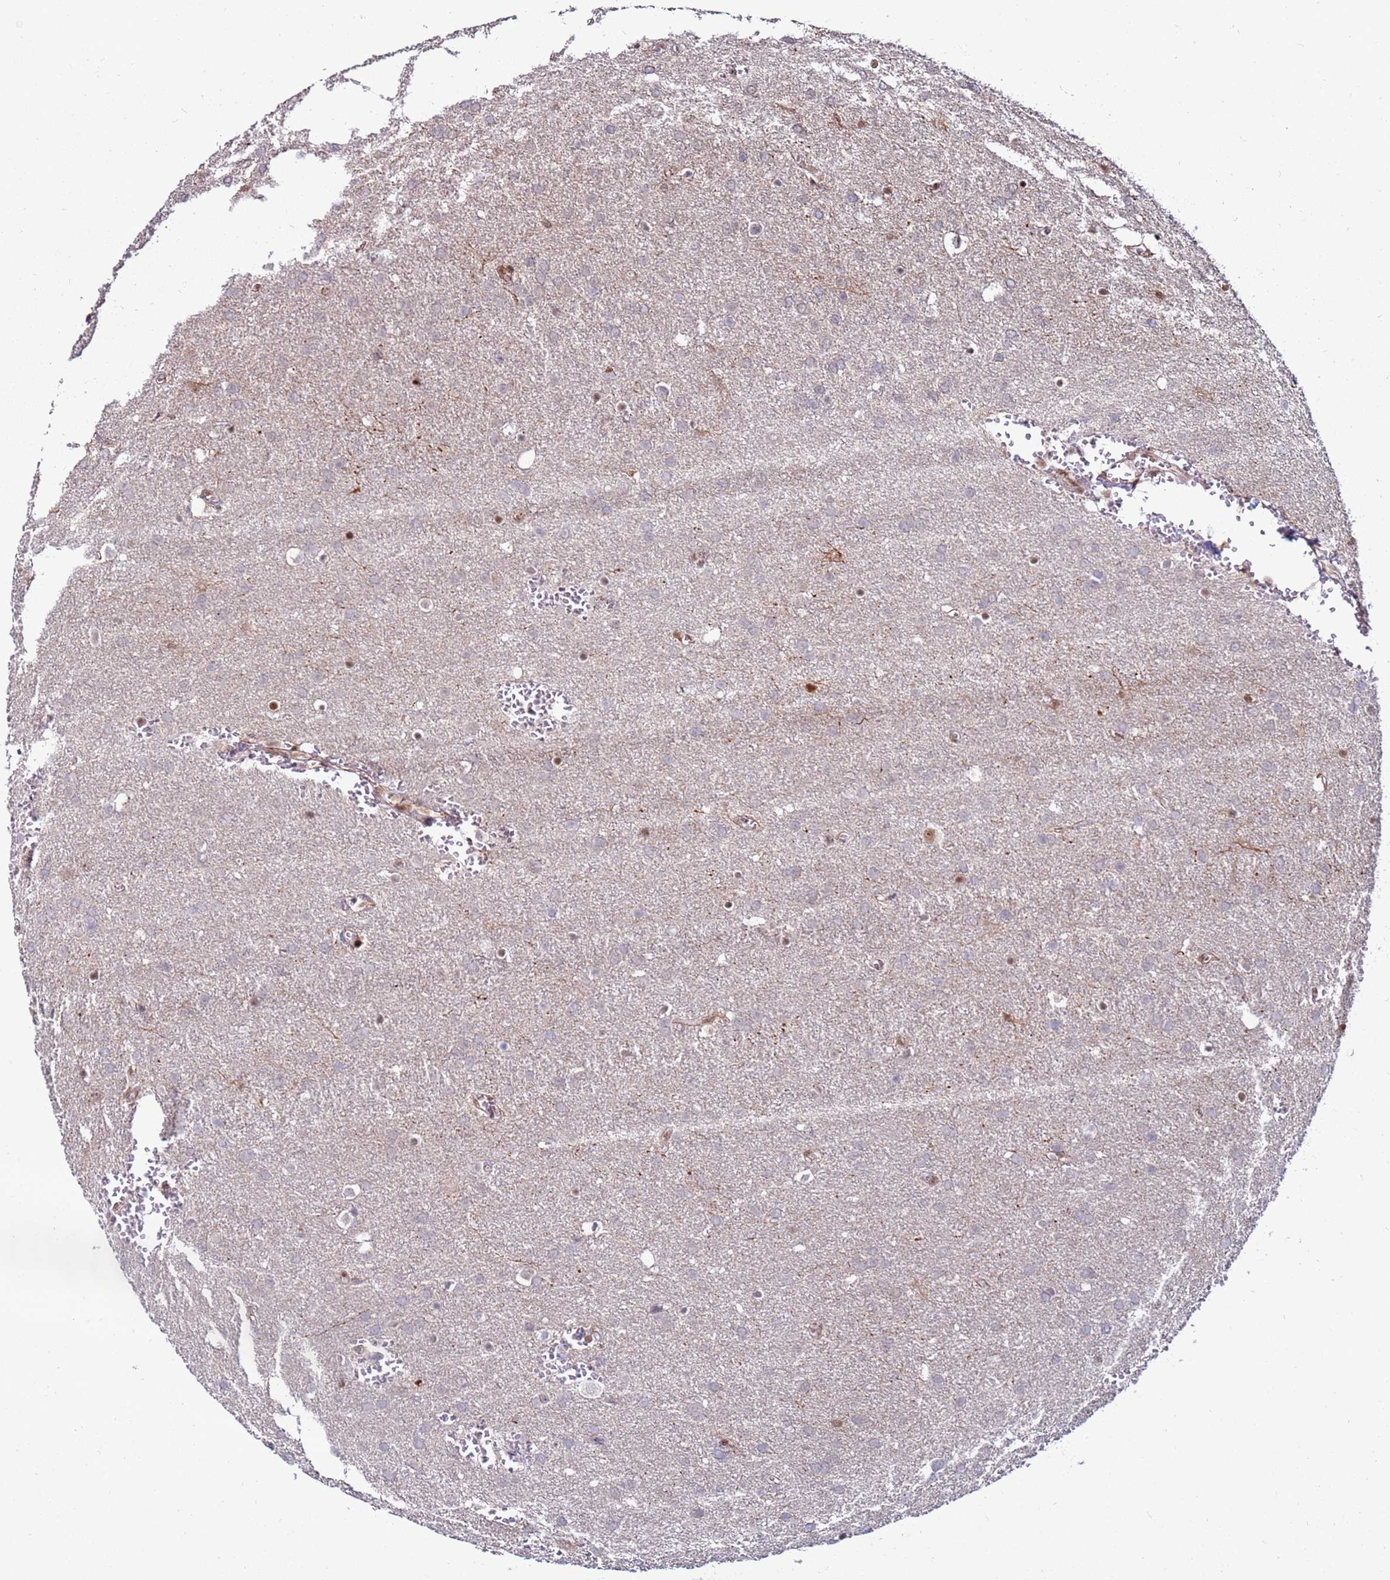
{"staining": {"intensity": "negative", "quantity": "none", "location": "none"}, "tissue": "glioma", "cell_type": "Tumor cells", "image_type": "cancer", "snomed": [{"axis": "morphology", "description": "Glioma, malignant, Low grade"}, {"axis": "topography", "description": "Brain"}], "caption": "Immunohistochemical staining of glioma displays no significant expression in tumor cells. (Stains: DAB immunohistochemistry with hematoxylin counter stain, Microscopy: brightfield microscopy at high magnification).", "gene": "KPNA4", "patient": {"sex": "female", "age": 32}}